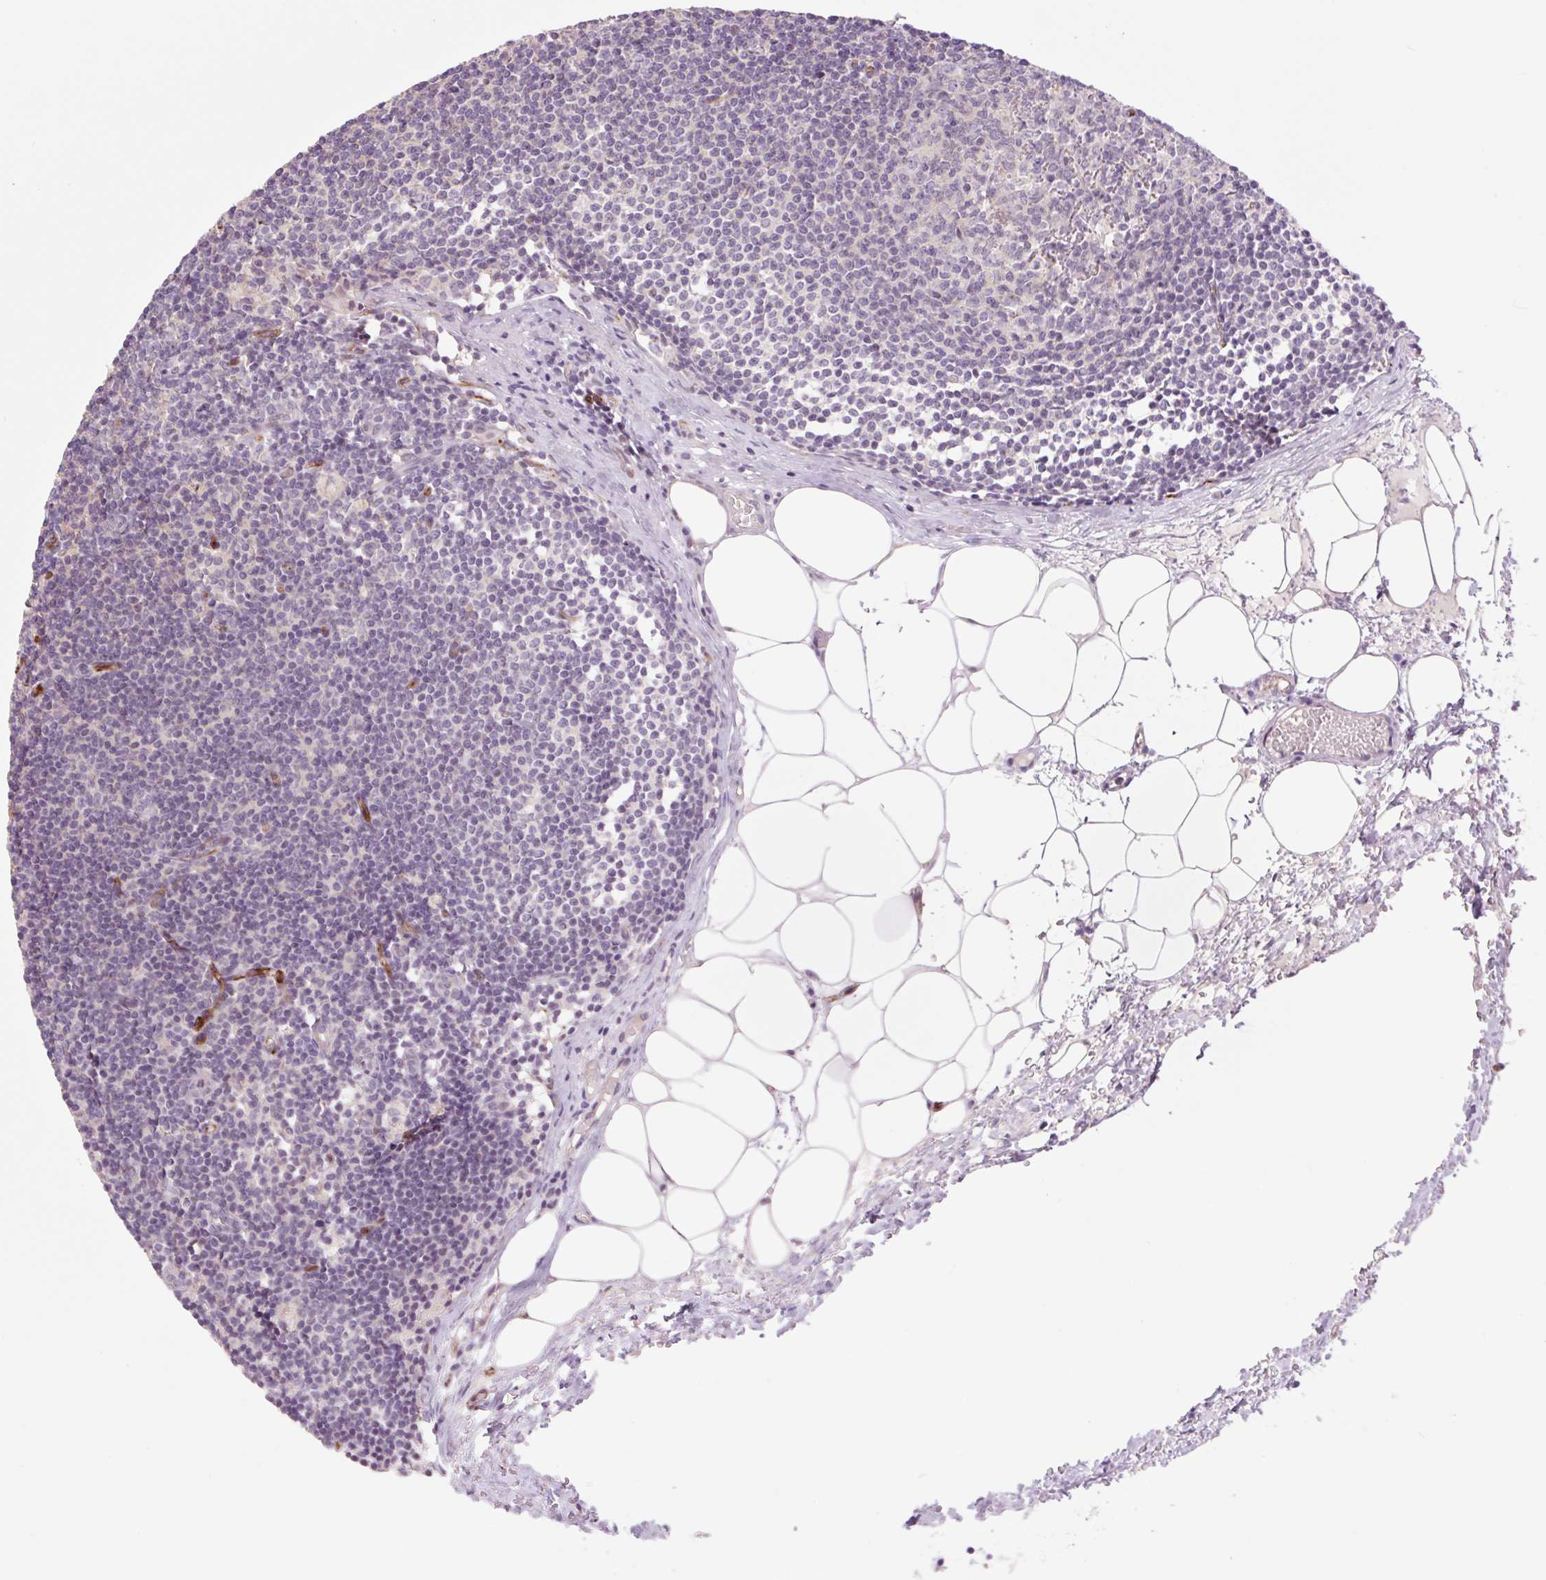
{"staining": {"intensity": "negative", "quantity": "none", "location": "none"}, "tissue": "lymph node", "cell_type": "Germinal center cells", "image_type": "normal", "snomed": [{"axis": "morphology", "description": "Normal tissue, NOS"}, {"axis": "topography", "description": "Lymph node"}], "caption": "Immunohistochemistry (IHC) photomicrograph of normal lymph node: lymph node stained with DAB shows no significant protein staining in germinal center cells. The staining is performed using DAB brown chromogen with nuclei counter-stained in using hematoxylin.", "gene": "ZFYVE21", "patient": {"sex": "male", "age": 49}}